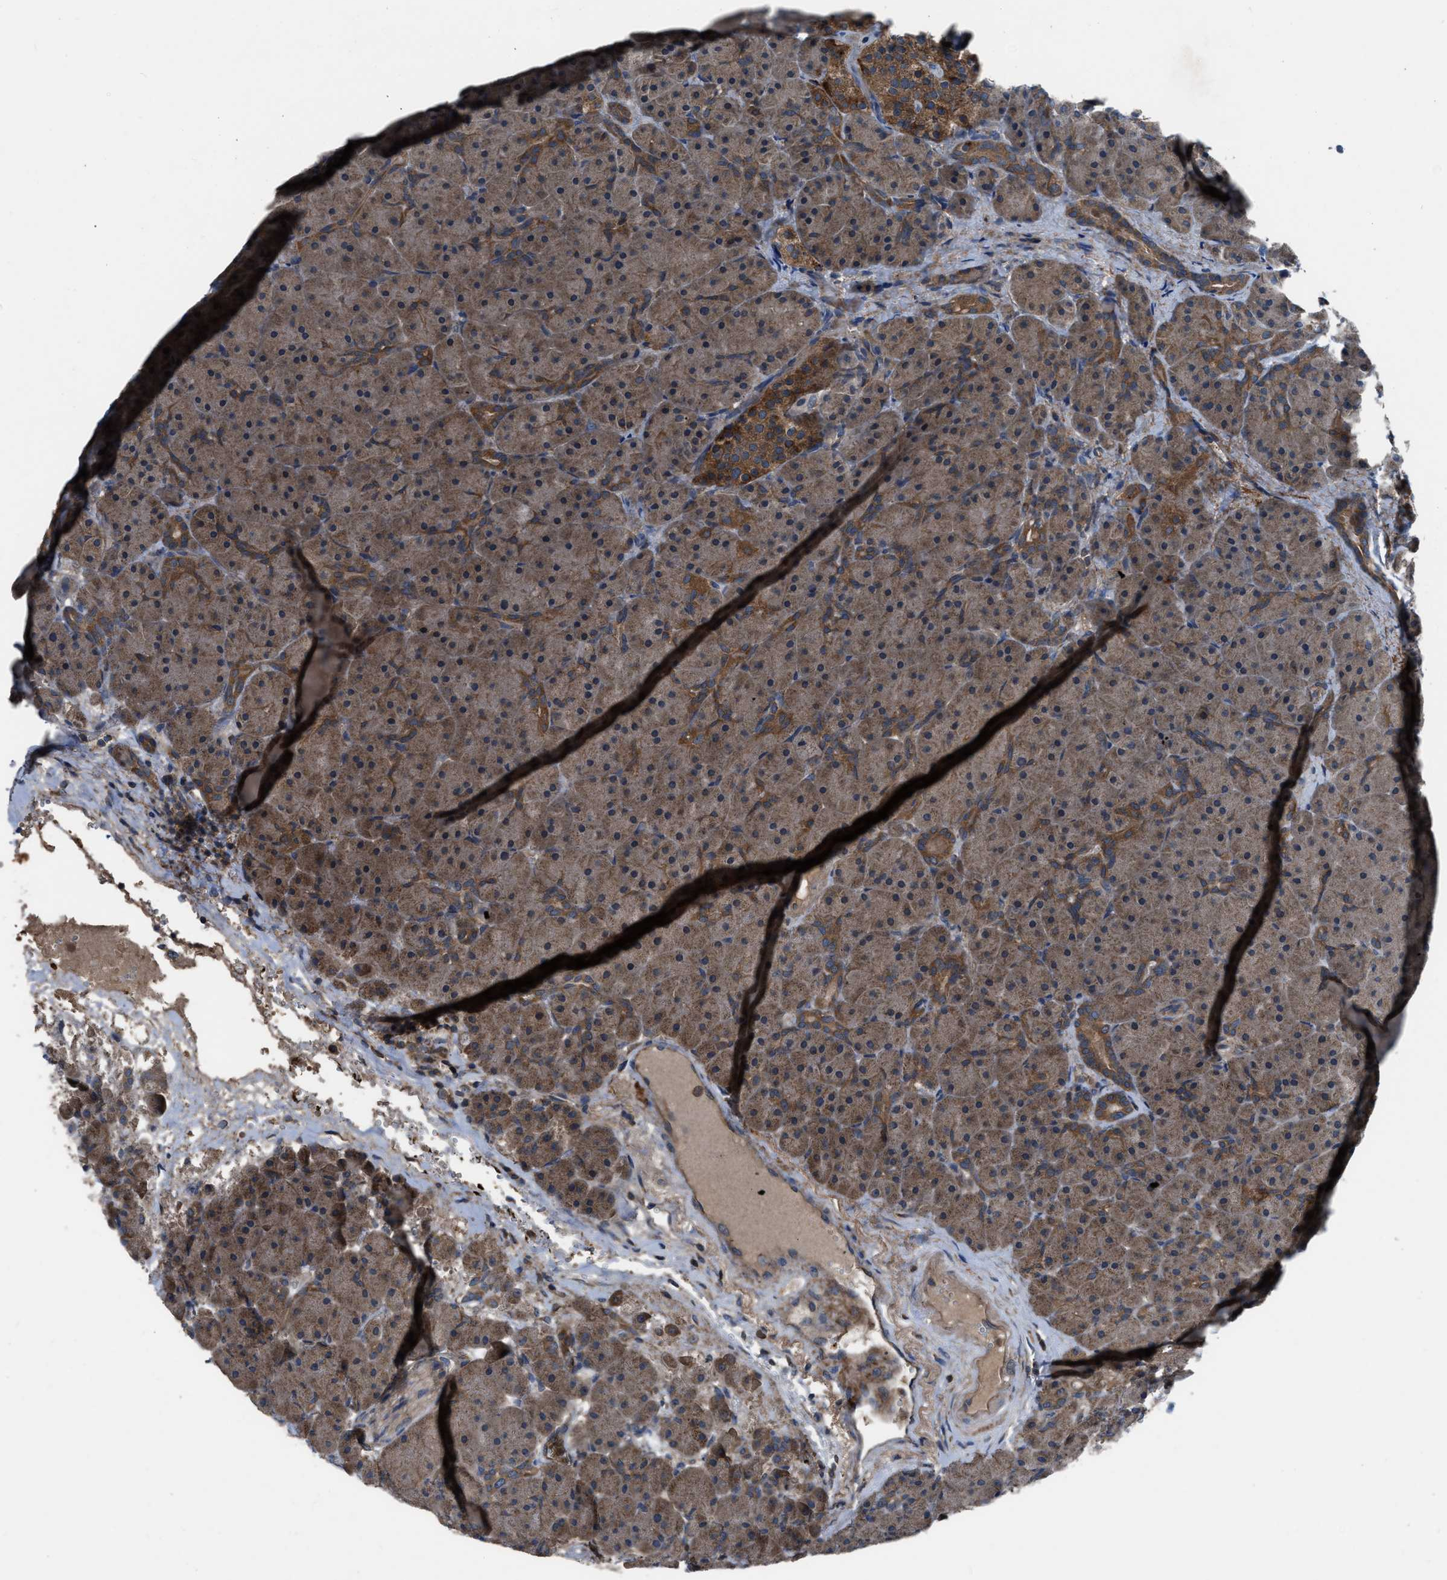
{"staining": {"intensity": "moderate", "quantity": ">75%", "location": "cytoplasmic/membranous"}, "tissue": "pancreas", "cell_type": "Exocrine glandular cells", "image_type": "normal", "snomed": [{"axis": "morphology", "description": "Normal tissue, NOS"}, {"axis": "topography", "description": "Pancreas"}], "caption": "A brown stain shows moderate cytoplasmic/membranous positivity of a protein in exocrine glandular cells of unremarkable pancreas. (DAB (3,3'-diaminobenzidine) = brown stain, brightfield microscopy at high magnification).", "gene": "USP25", "patient": {"sex": "male", "age": 66}}